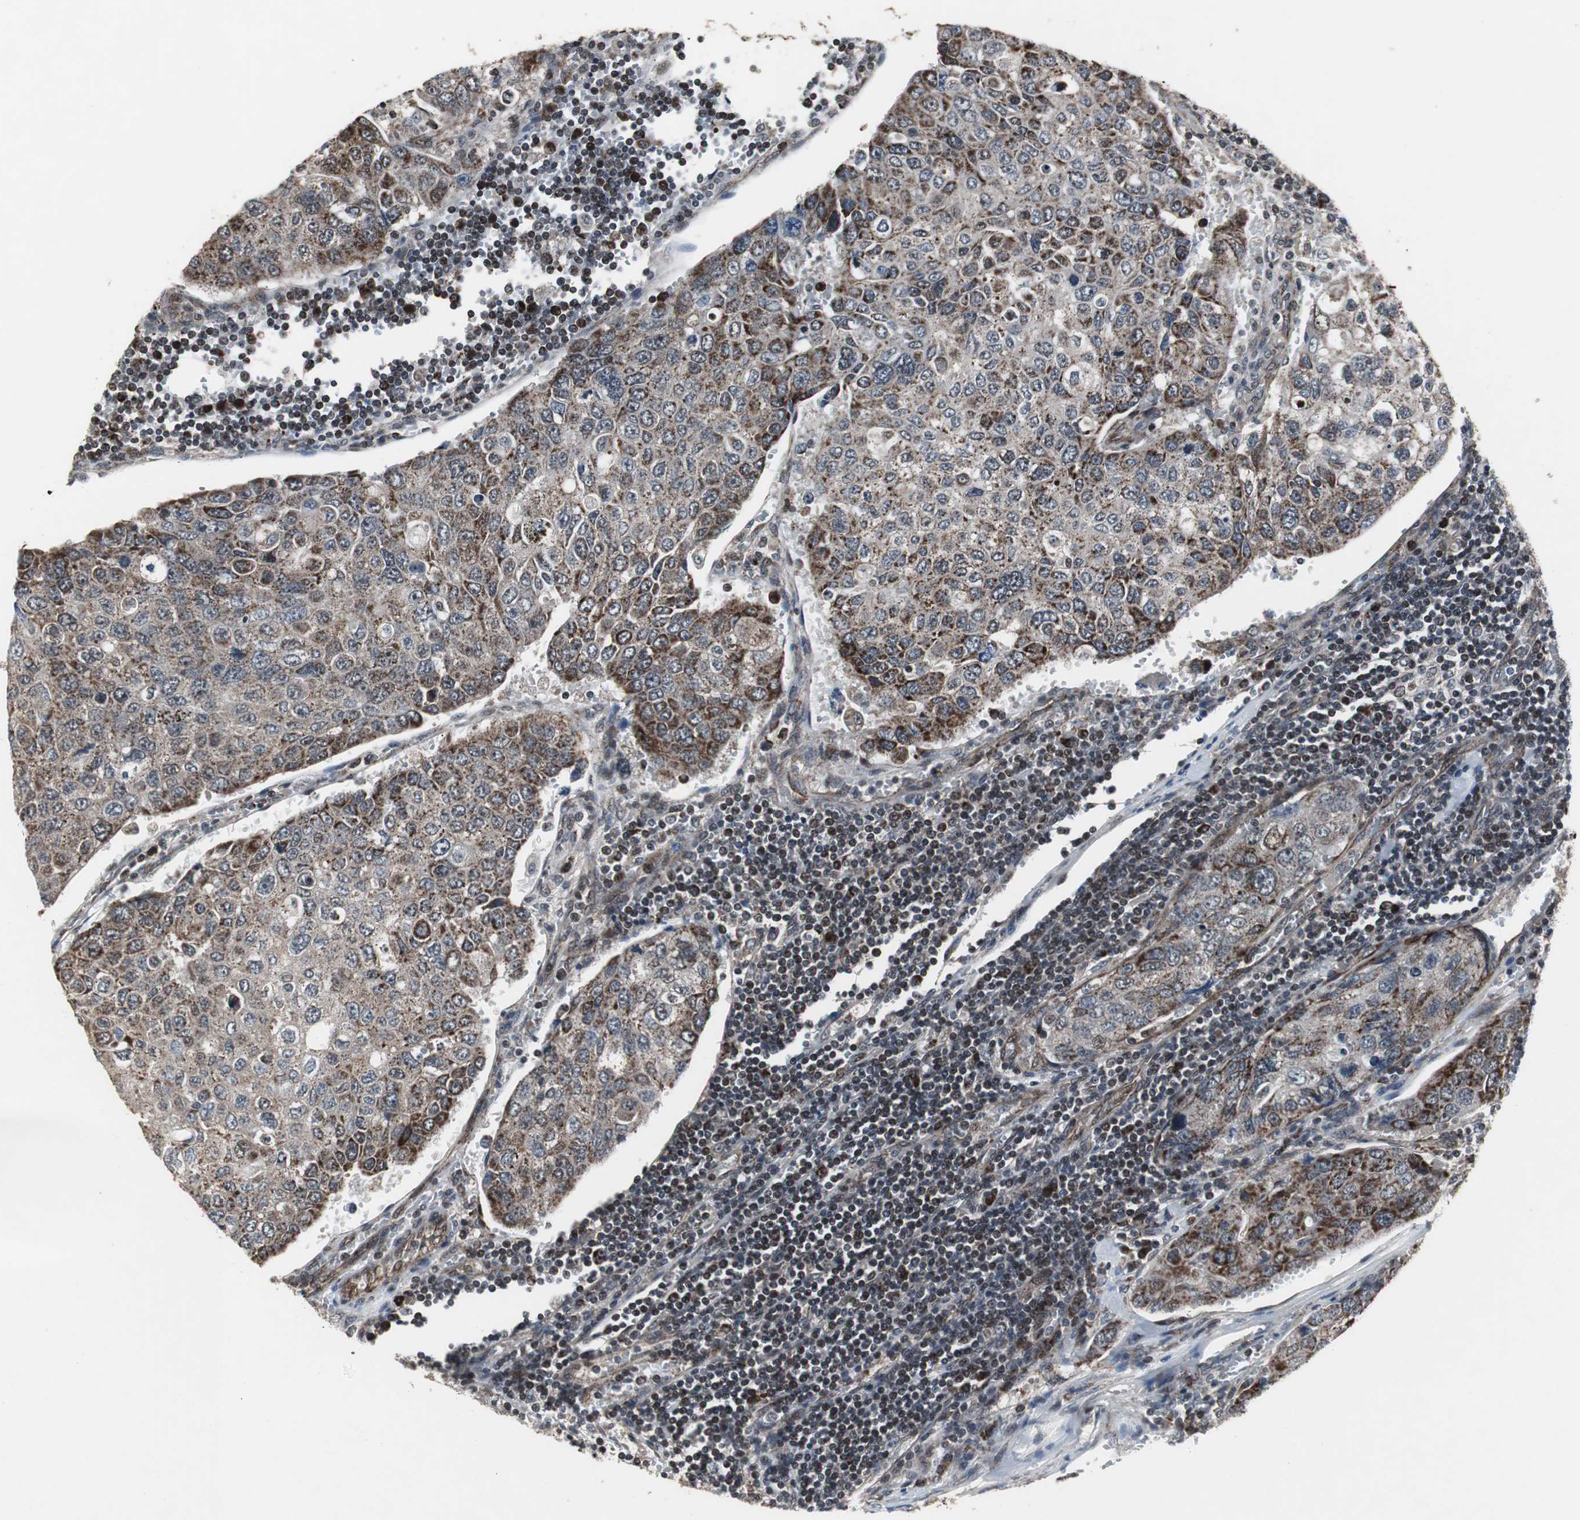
{"staining": {"intensity": "strong", "quantity": "25%-75%", "location": "cytoplasmic/membranous"}, "tissue": "urothelial cancer", "cell_type": "Tumor cells", "image_type": "cancer", "snomed": [{"axis": "morphology", "description": "Urothelial carcinoma, High grade"}, {"axis": "topography", "description": "Lymph node"}, {"axis": "topography", "description": "Urinary bladder"}], "caption": "Urothelial cancer was stained to show a protein in brown. There is high levels of strong cytoplasmic/membranous expression in approximately 25%-75% of tumor cells.", "gene": "MRPL40", "patient": {"sex": "male", "age": 51}}